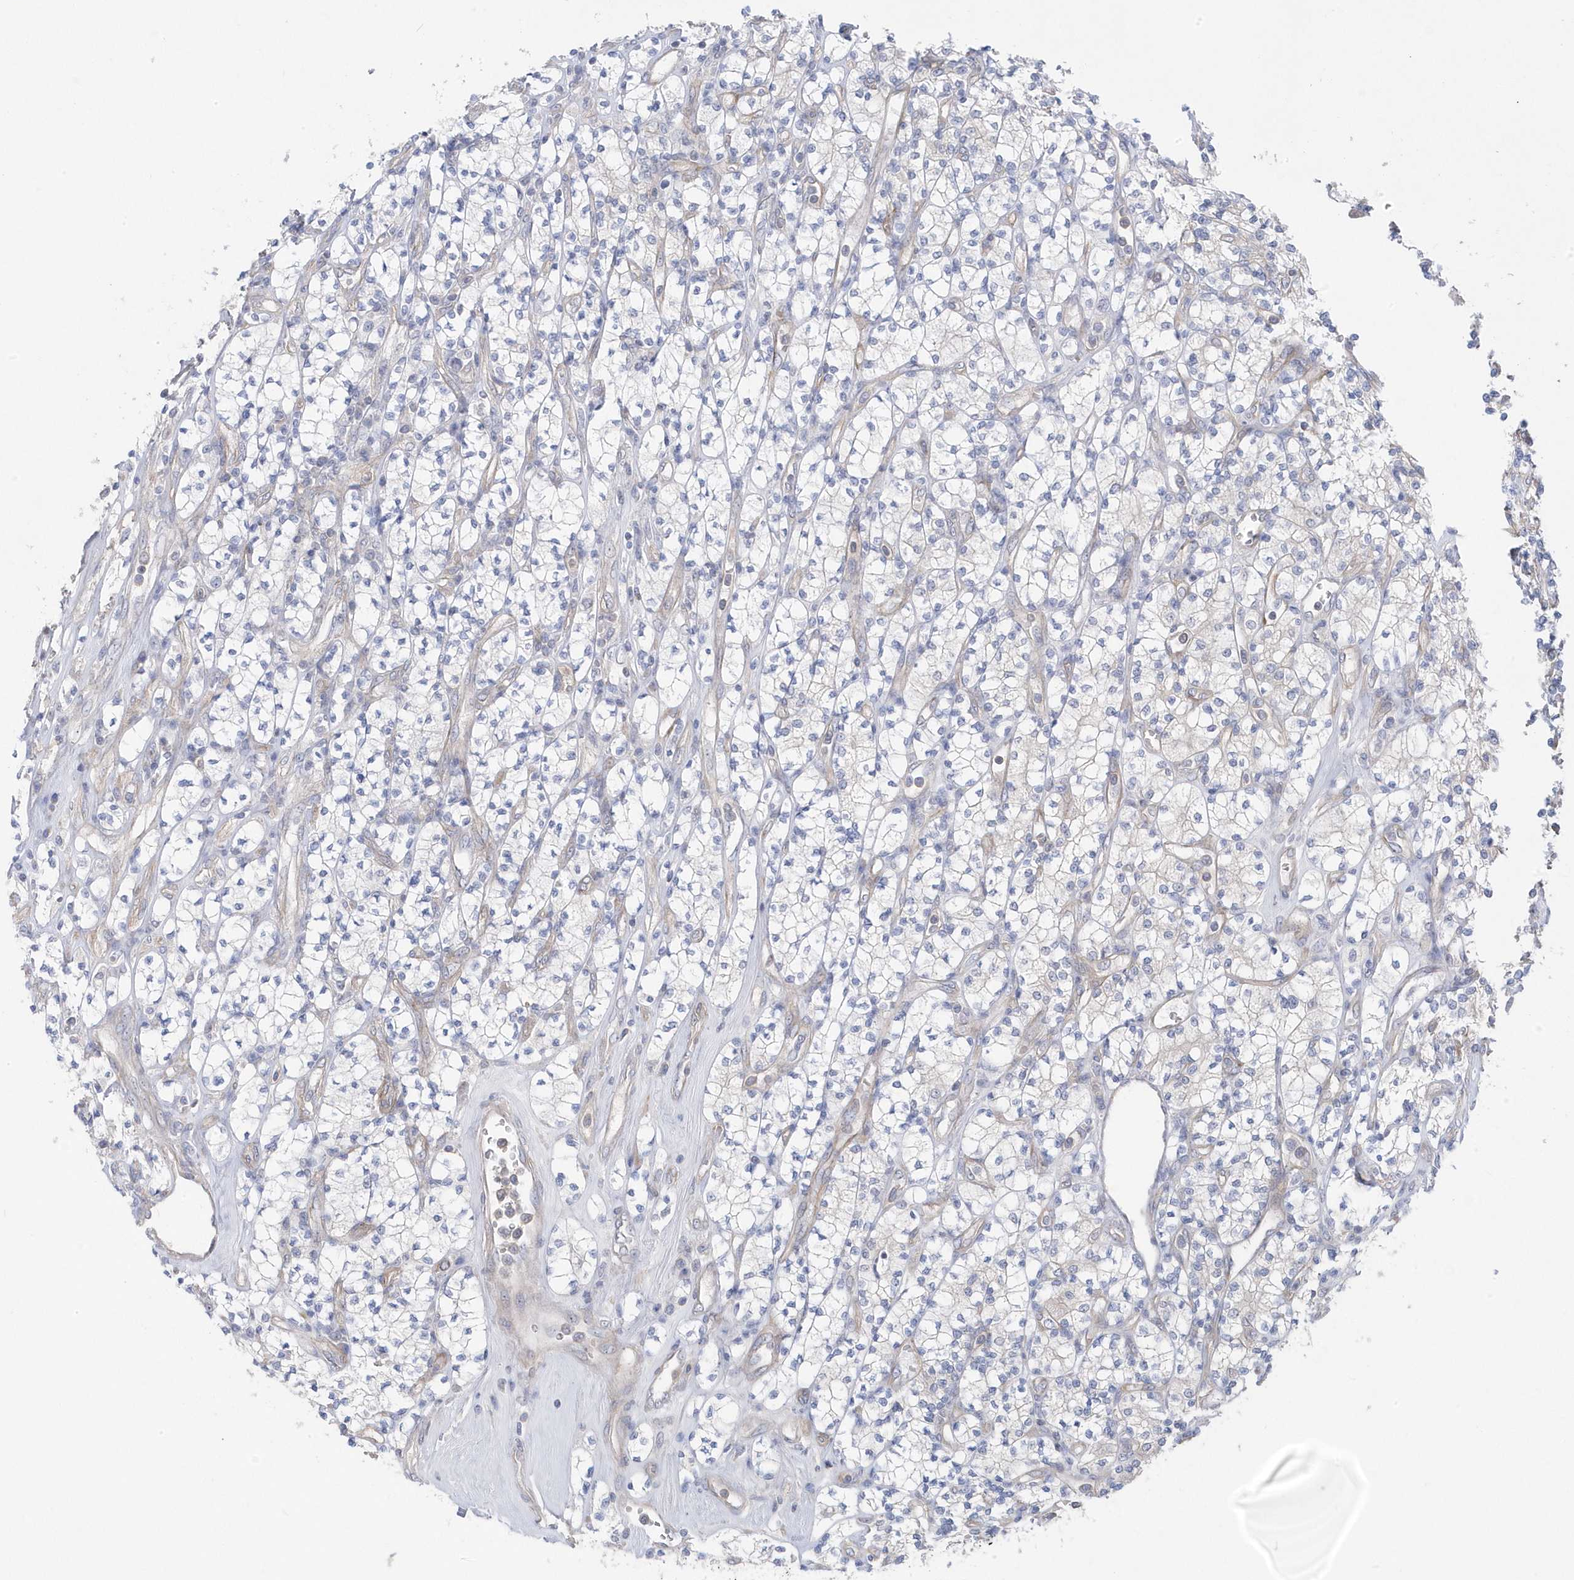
{"staining": {"intensity": "negative", "quantity": "none", "location": "none"}, "tissue": "renal cancer", "cell_type": "Tumor cells", "image_type": "cancer", "snomed": [{"axis": "morphology", "description": "Adenocarcinoma, NOS"}, {"axis": "topography", "description": "Kidney"}], "caption": "Tumor cells show no significant protein expression in renal cancer (adenocarcinoma).", "gene": "ANAPC1", "patient": {"sex": "male", "age": 77}}